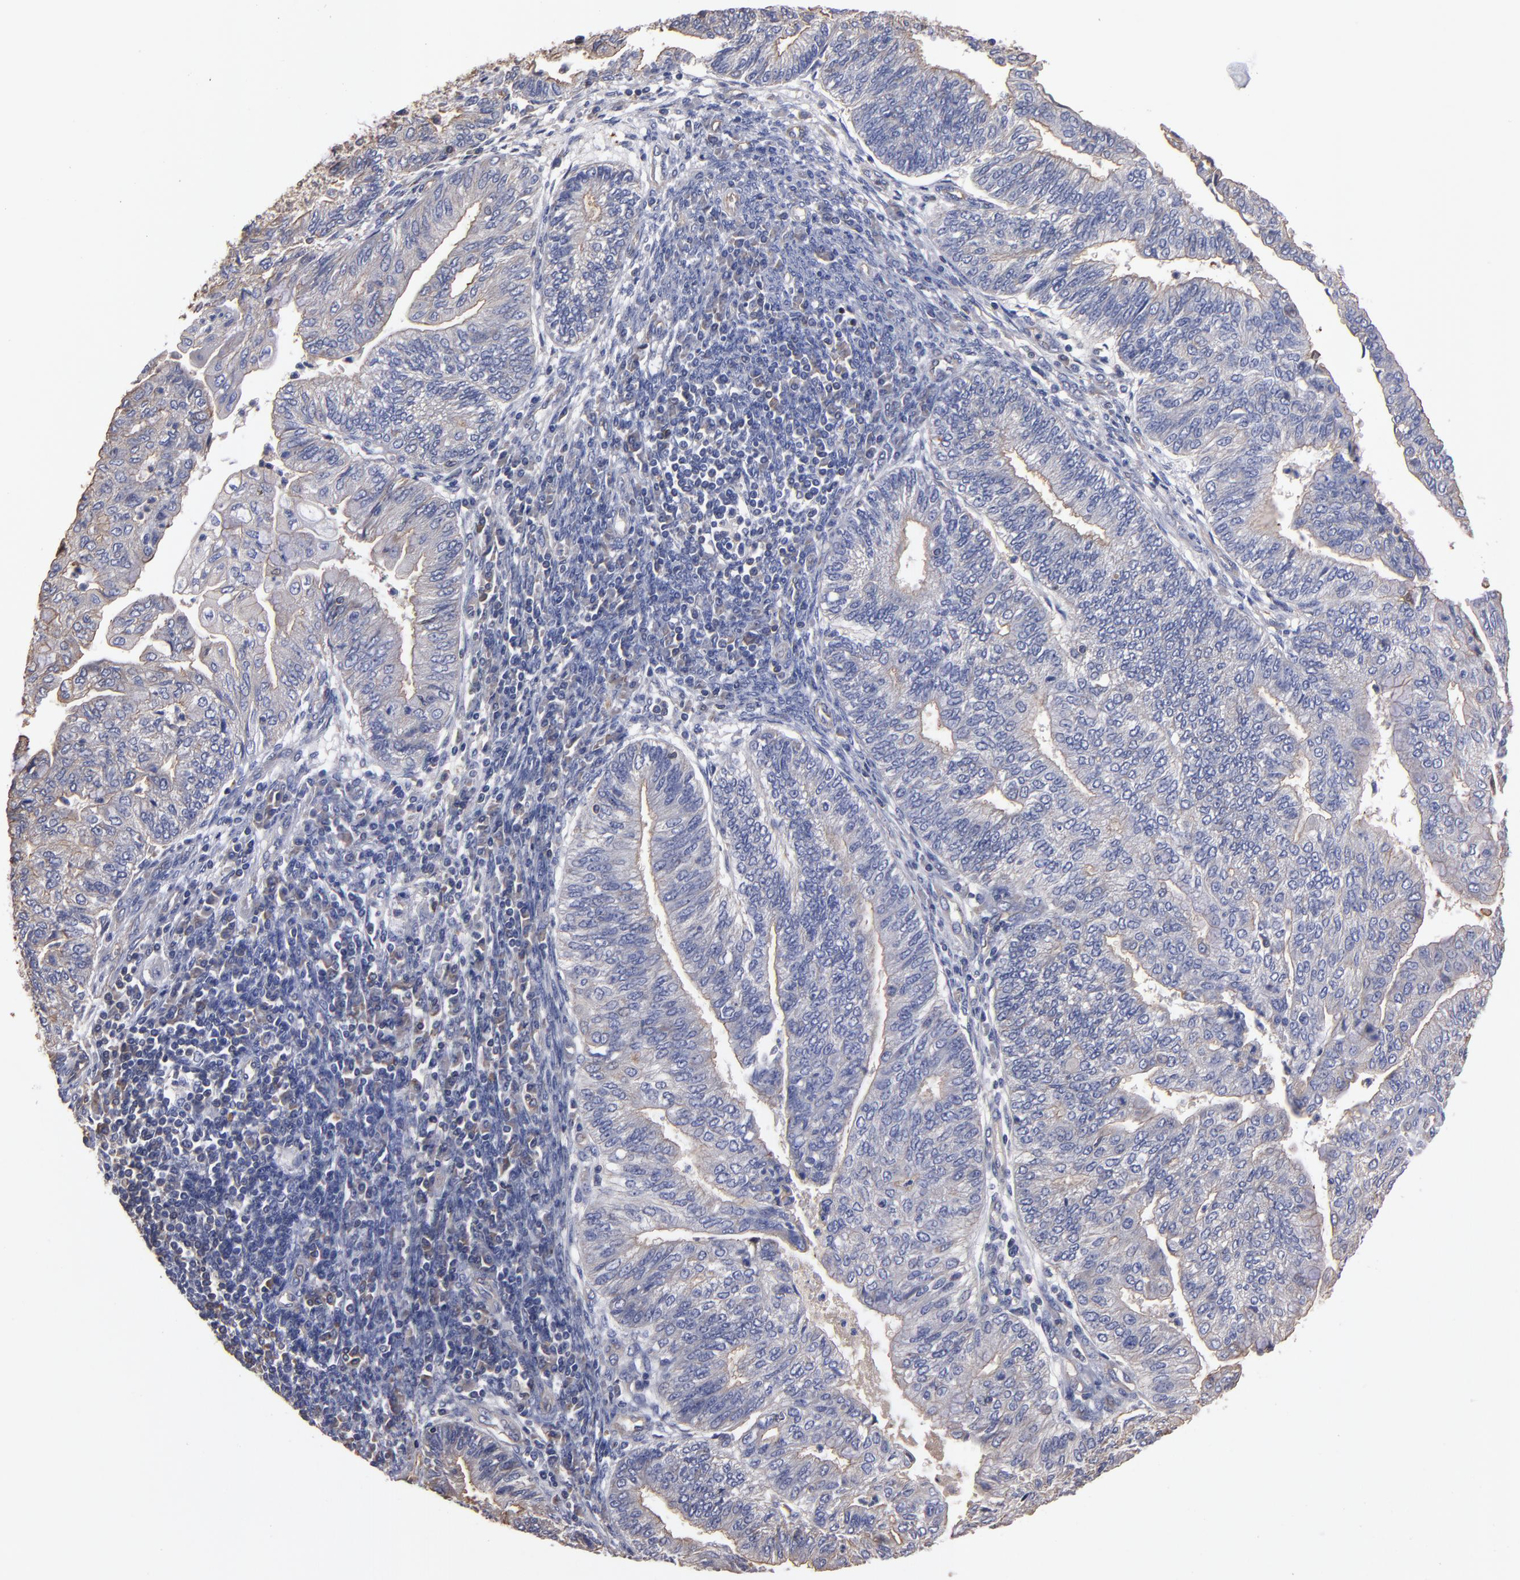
{"staining": {"intensity": "weak", "quantity": "25%-75%", "location": "cytoplasmic/membranous"}, "tissue": "endometrial cancer", "cell_type": "Tumor cells", "image_type": "cancer", "snomed": [{"axis": "morphology", "description": "Adenocarcinoma, NOS"}, {"axis": "topography", "description": "Endometrium"}], "caption": "Human endometrial adenocarcinoma stained with a brown dye reveals weak cytoplasmic/membranous positive staining in approximately 25%-75% of tumor cells.", "gene": "ESYT2", "patient": {"sex": "female", "age": 59}}